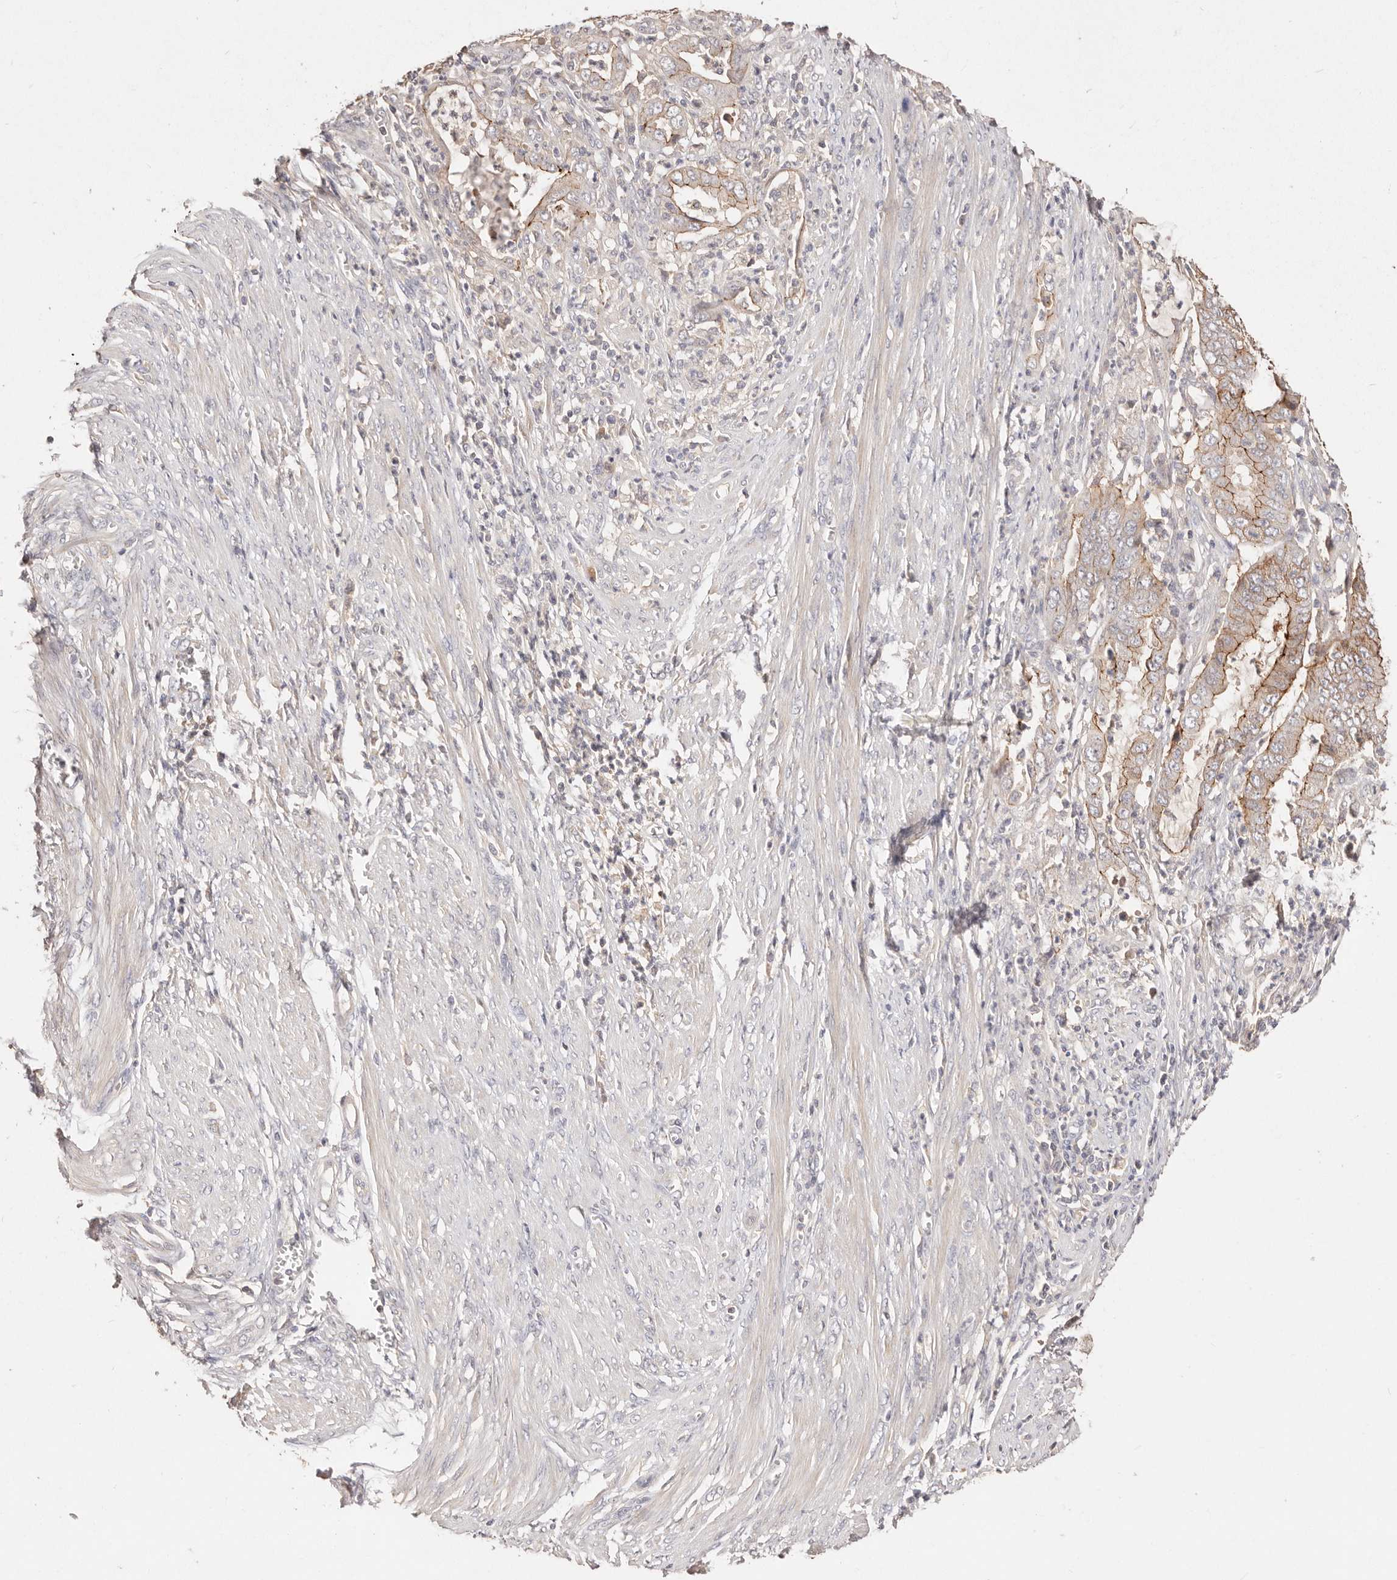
{"staining": {"intensity": "moderate", "quantity": "<25%", "location": "cytoplasmic/membranous"}, "tissue": "endometrial cancer", "cell_type": "Tumor cells", "image_type": "cancer", "snomed": [{"axis": "morphology", "description": "Adenocarcinoma, NOS"}, {"axis": "topography", "description": "Endometrium"}], "caption": "Endometrial adenocarcinoma tissue demonstrates moderate cytoplasmic/membranous staining in about <25% of tumor cells", "gene": "CXADR", "patient": {"sex": "female", "age": 51}}